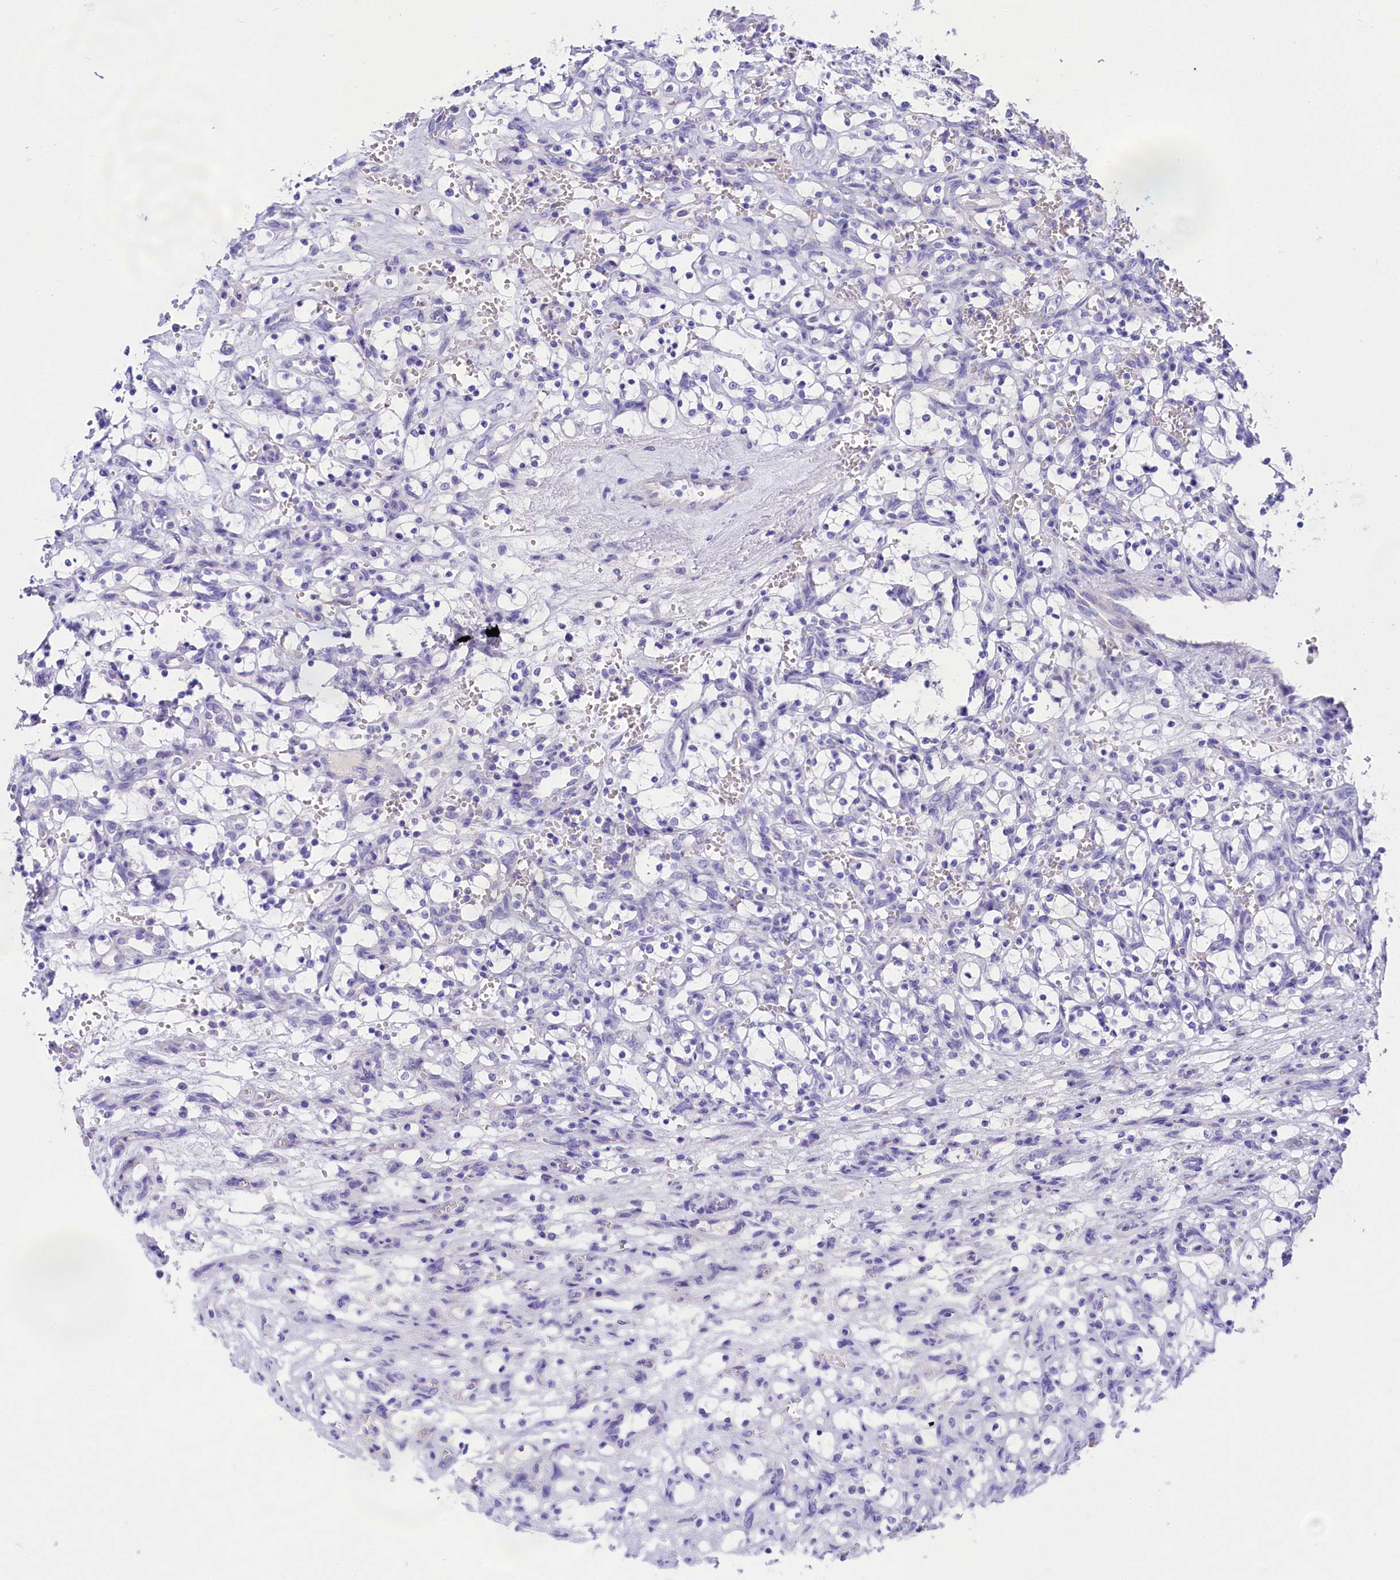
{"staining": {"intensity": "negative", "quantity": "none", "location": "none"}, "tissue": "renal cancer", "cell_type": "Tumor cells", "image_type": "cancer", "snomed": [{"axis": "morphology", "description": "Adenocarcinoma, NOS"}, {"axis": "topography", "description": "Kidney"}], "caption": "Immunohistochemistry photomicrograph of neoplastic tissue: renal cancer stained with DAB demonstrates no significant protein staining in tumor cells.", "gene": "SULT2A1", "patient": {"sex": "female", "age": 69}}